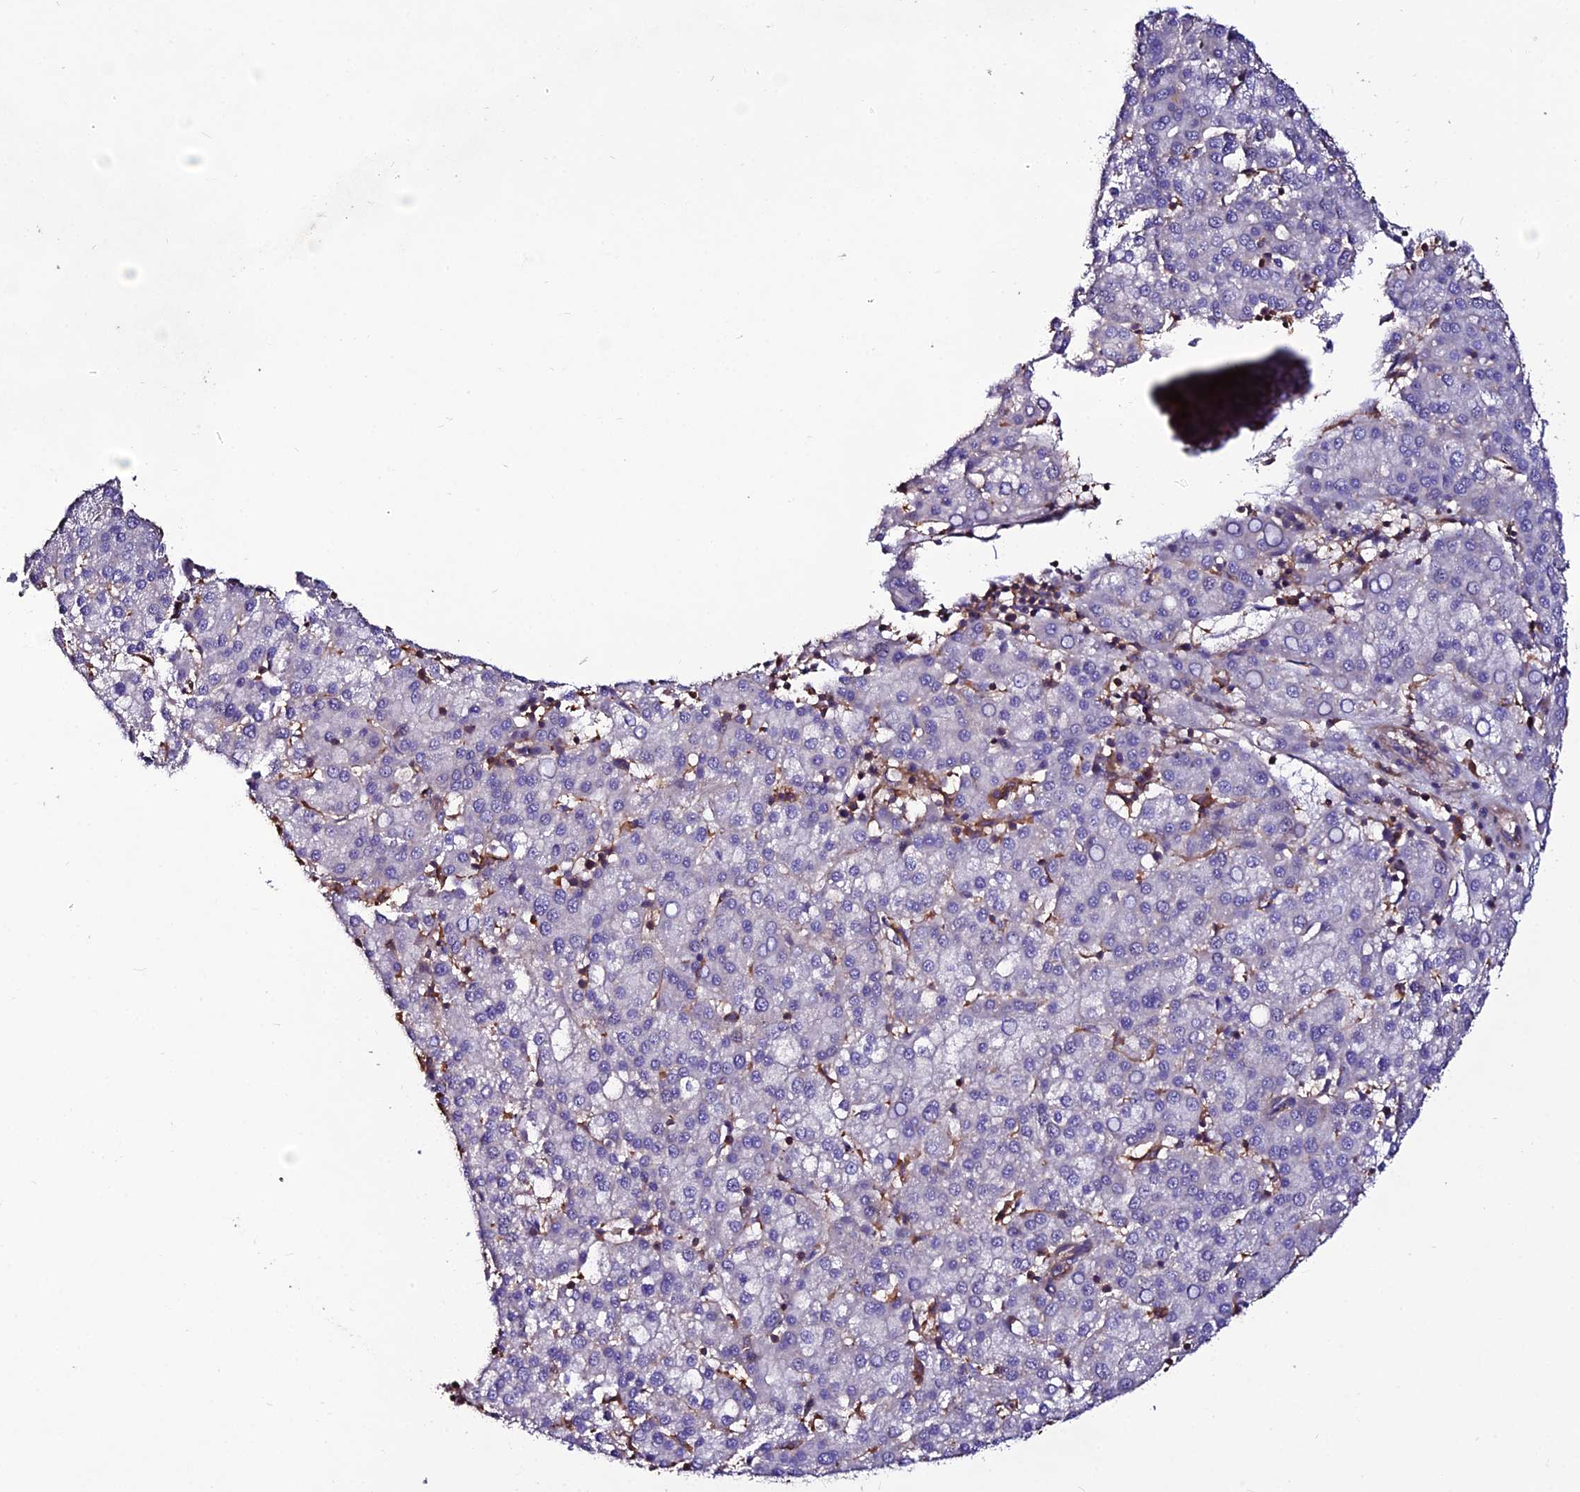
{"staining": {"intensity": "negative", "quantity": "none", "location": "none"}, "tissue": "liver cancer", "cell_type": "Tumor cells", "image_type": "cancer", "snomed": [{"axis": "morphology", "description": "Carcinoma, Hepatocellular, NOS"}, {"axis": "topography", "description": "Liver"}], "caption": "Micrograph shows no protein positivity in tumor cells of liver cancer tissue.", "gene": "USP17L15", "patient": {"sex": "female", "age": 58}}